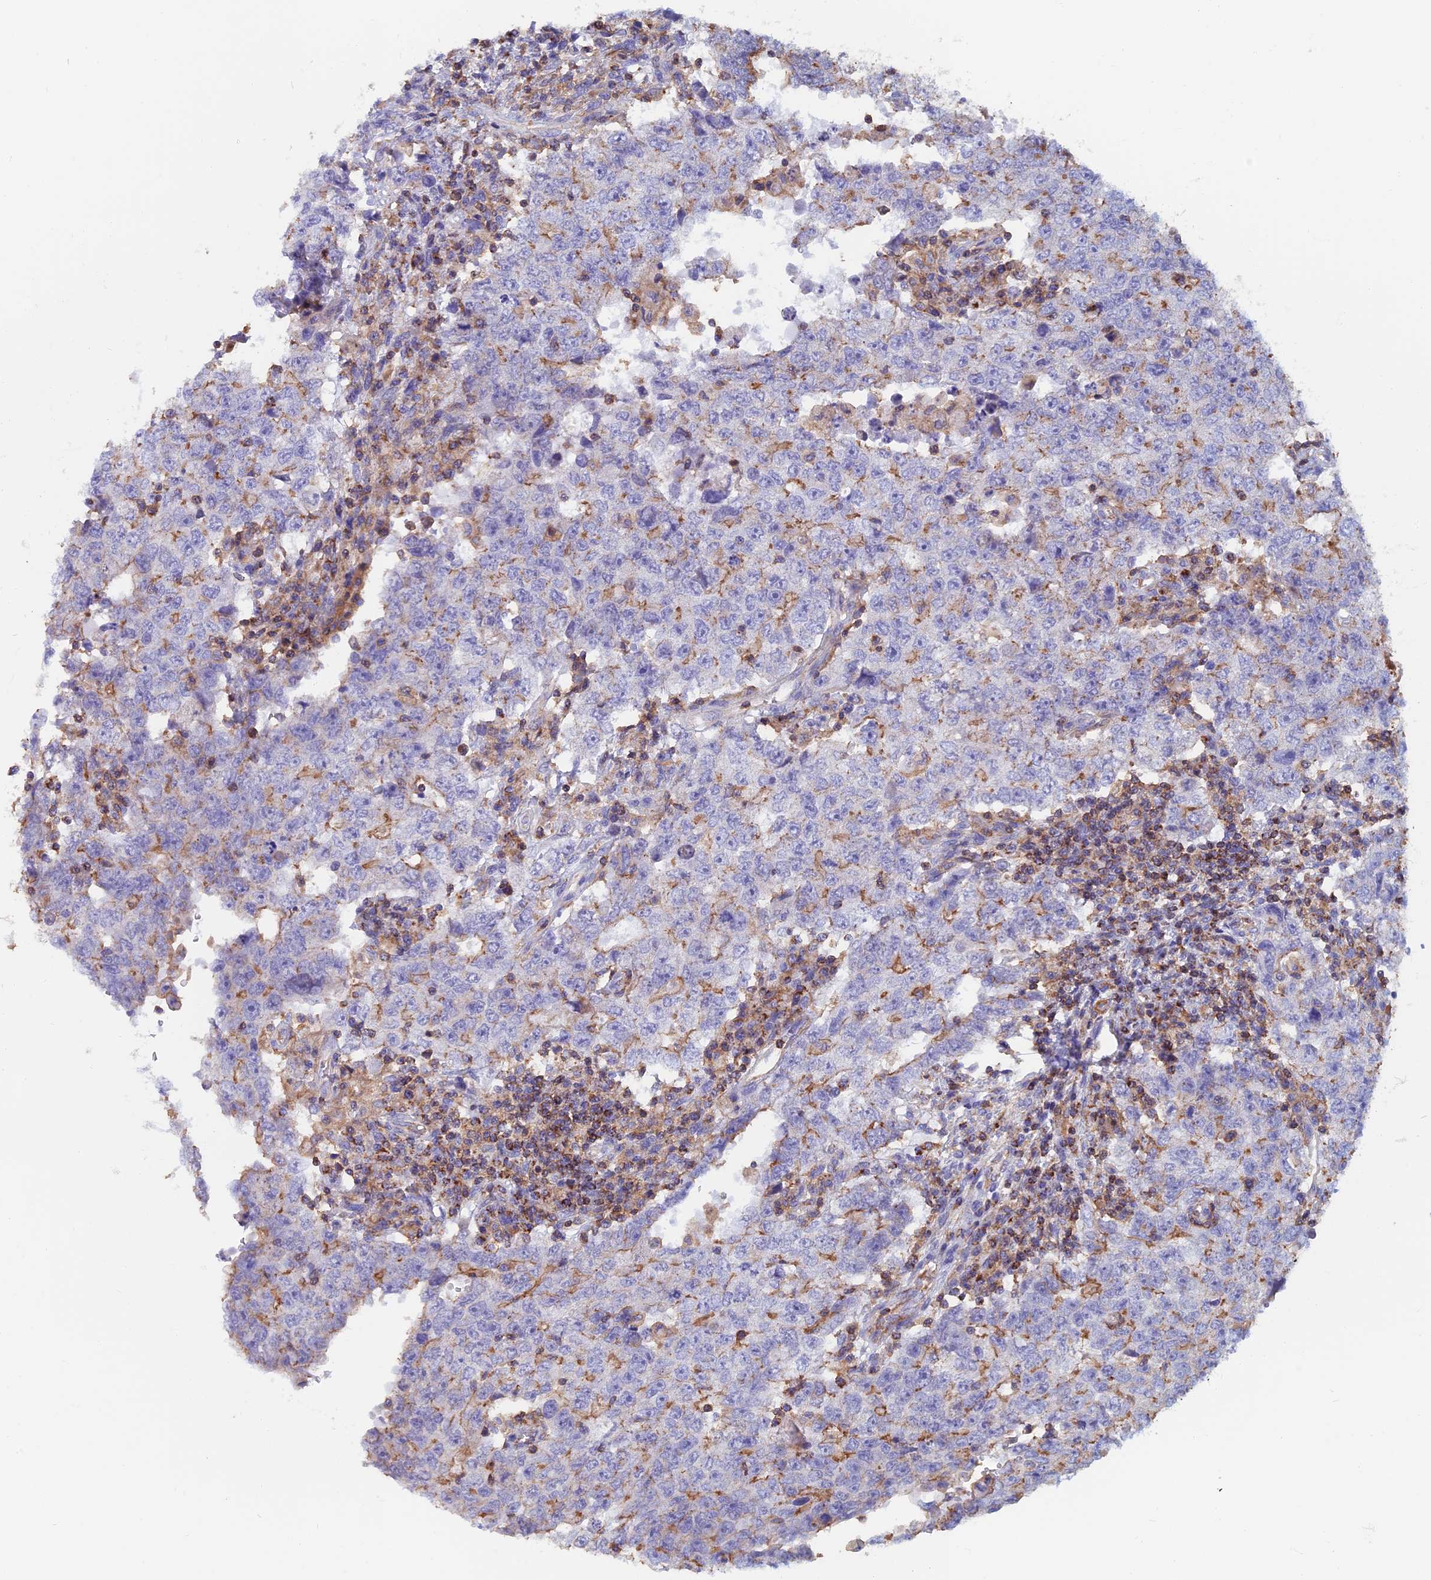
{"staining": {"intensity": "moderate", "quantity": "<25%", "location": "cytoplasmic/membranous"}, "tissue": "testis cancer", "cell_type": "Tumor cells", "image_type": "cancer", "snomed": [{"axis": "morphology", "description": "Carcinoma, Embryonal, NOS"}, {"axis": "topography", "description": "Testis"}], "caption": "A low amount of moderate cytoplasmic/membranous expression is present in approximately <25% of tumor cells in embryonal carcinoma (testis) tissue. (DAB = brown stain, brightfield microscopy at high magnification).", "gene": "HSD17B8", "patient": {"sex": "male", "age": 26}}